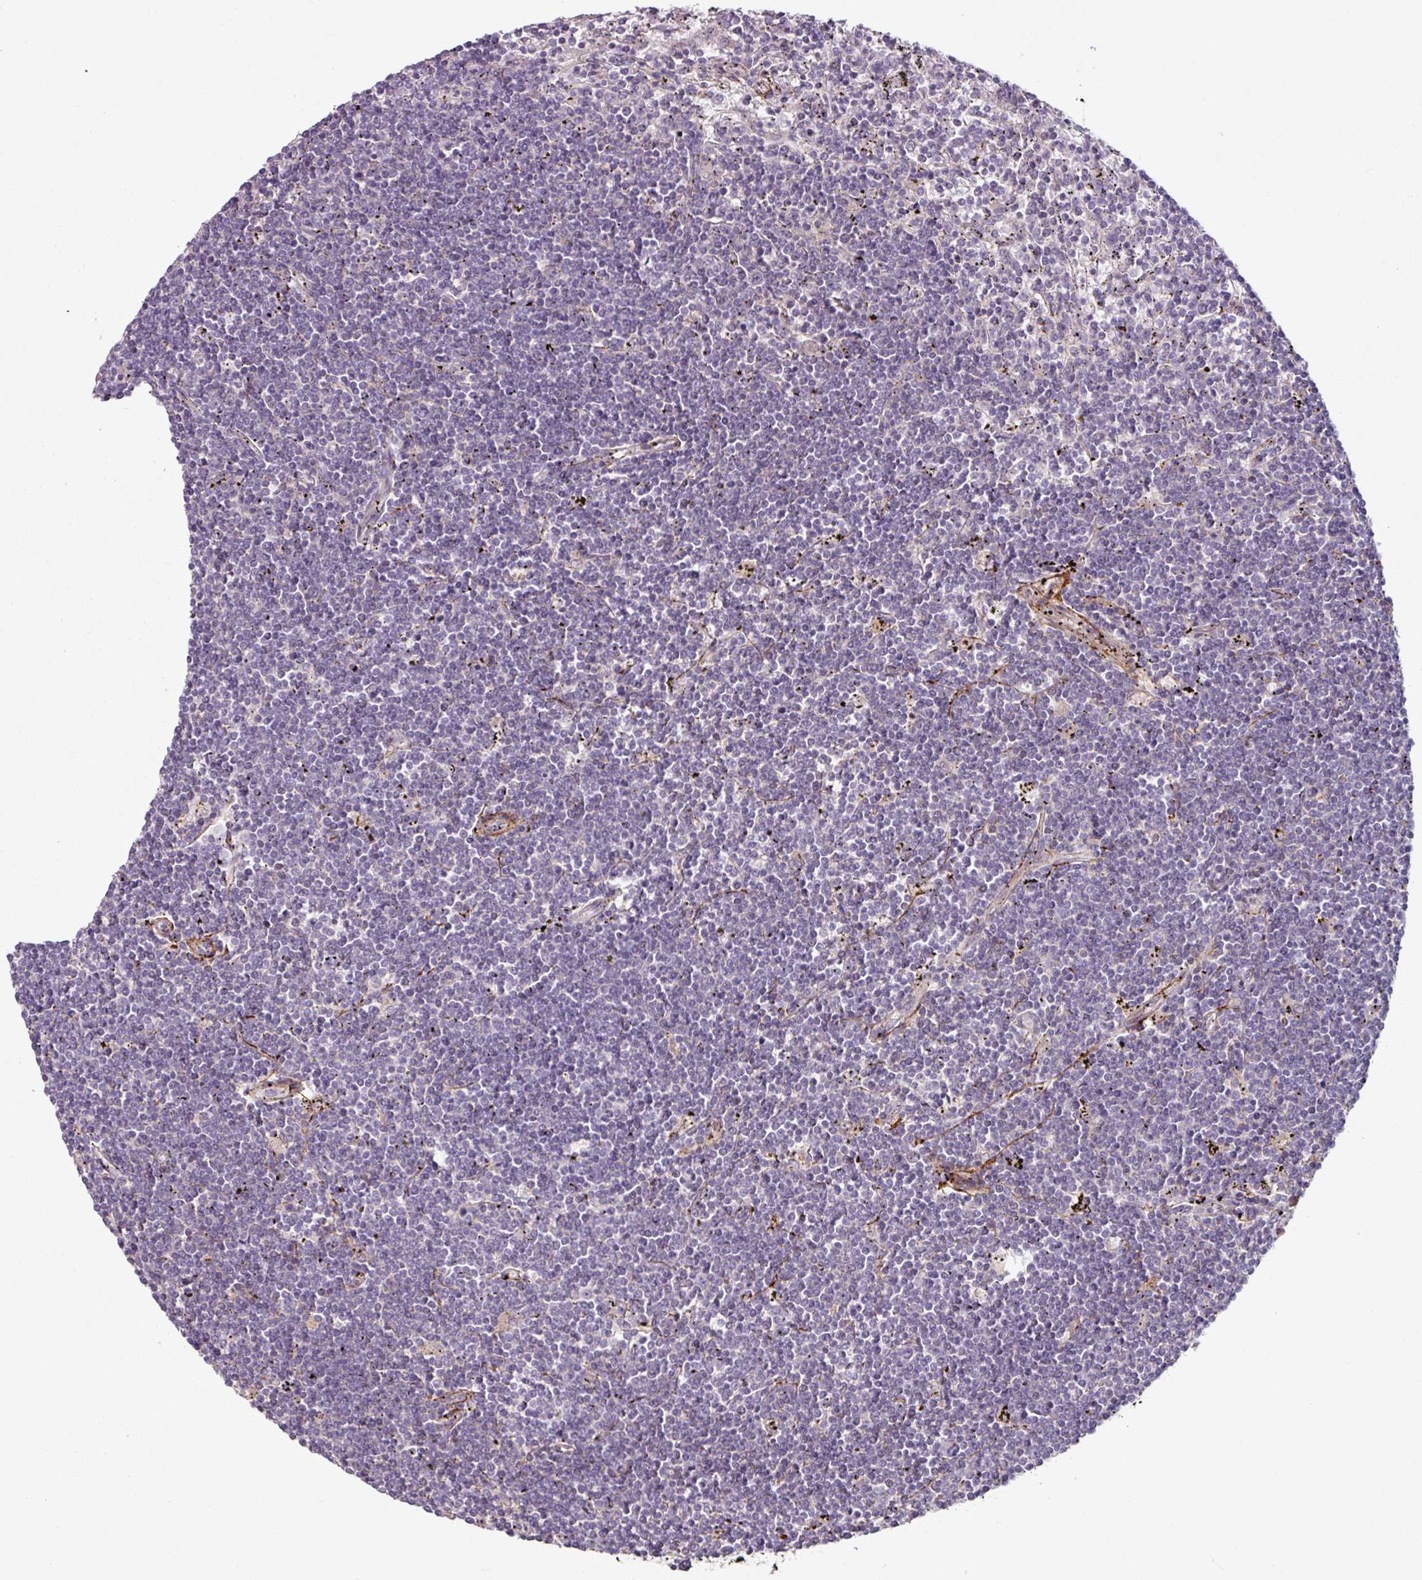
{"staining": {"intensity": "negative", "quantity": "none", "location": "none"}, "tissue": "lymphoma", "cell_type": "Tumor cells", "image_type": "cancer", "snomed": [{"axis": "morphology", "description": "Malignant lymphoma, non-Hodgkin's type, Low grade"}, {"axis": "topography", "description": "Spleen"}], "caption": "IHC photomicrograph of lymphoma stained for a protein (brown), which shows no expression in tumor cells.", "gene": "MTMR14", "patient": {"sex": "male", "age": 76}}